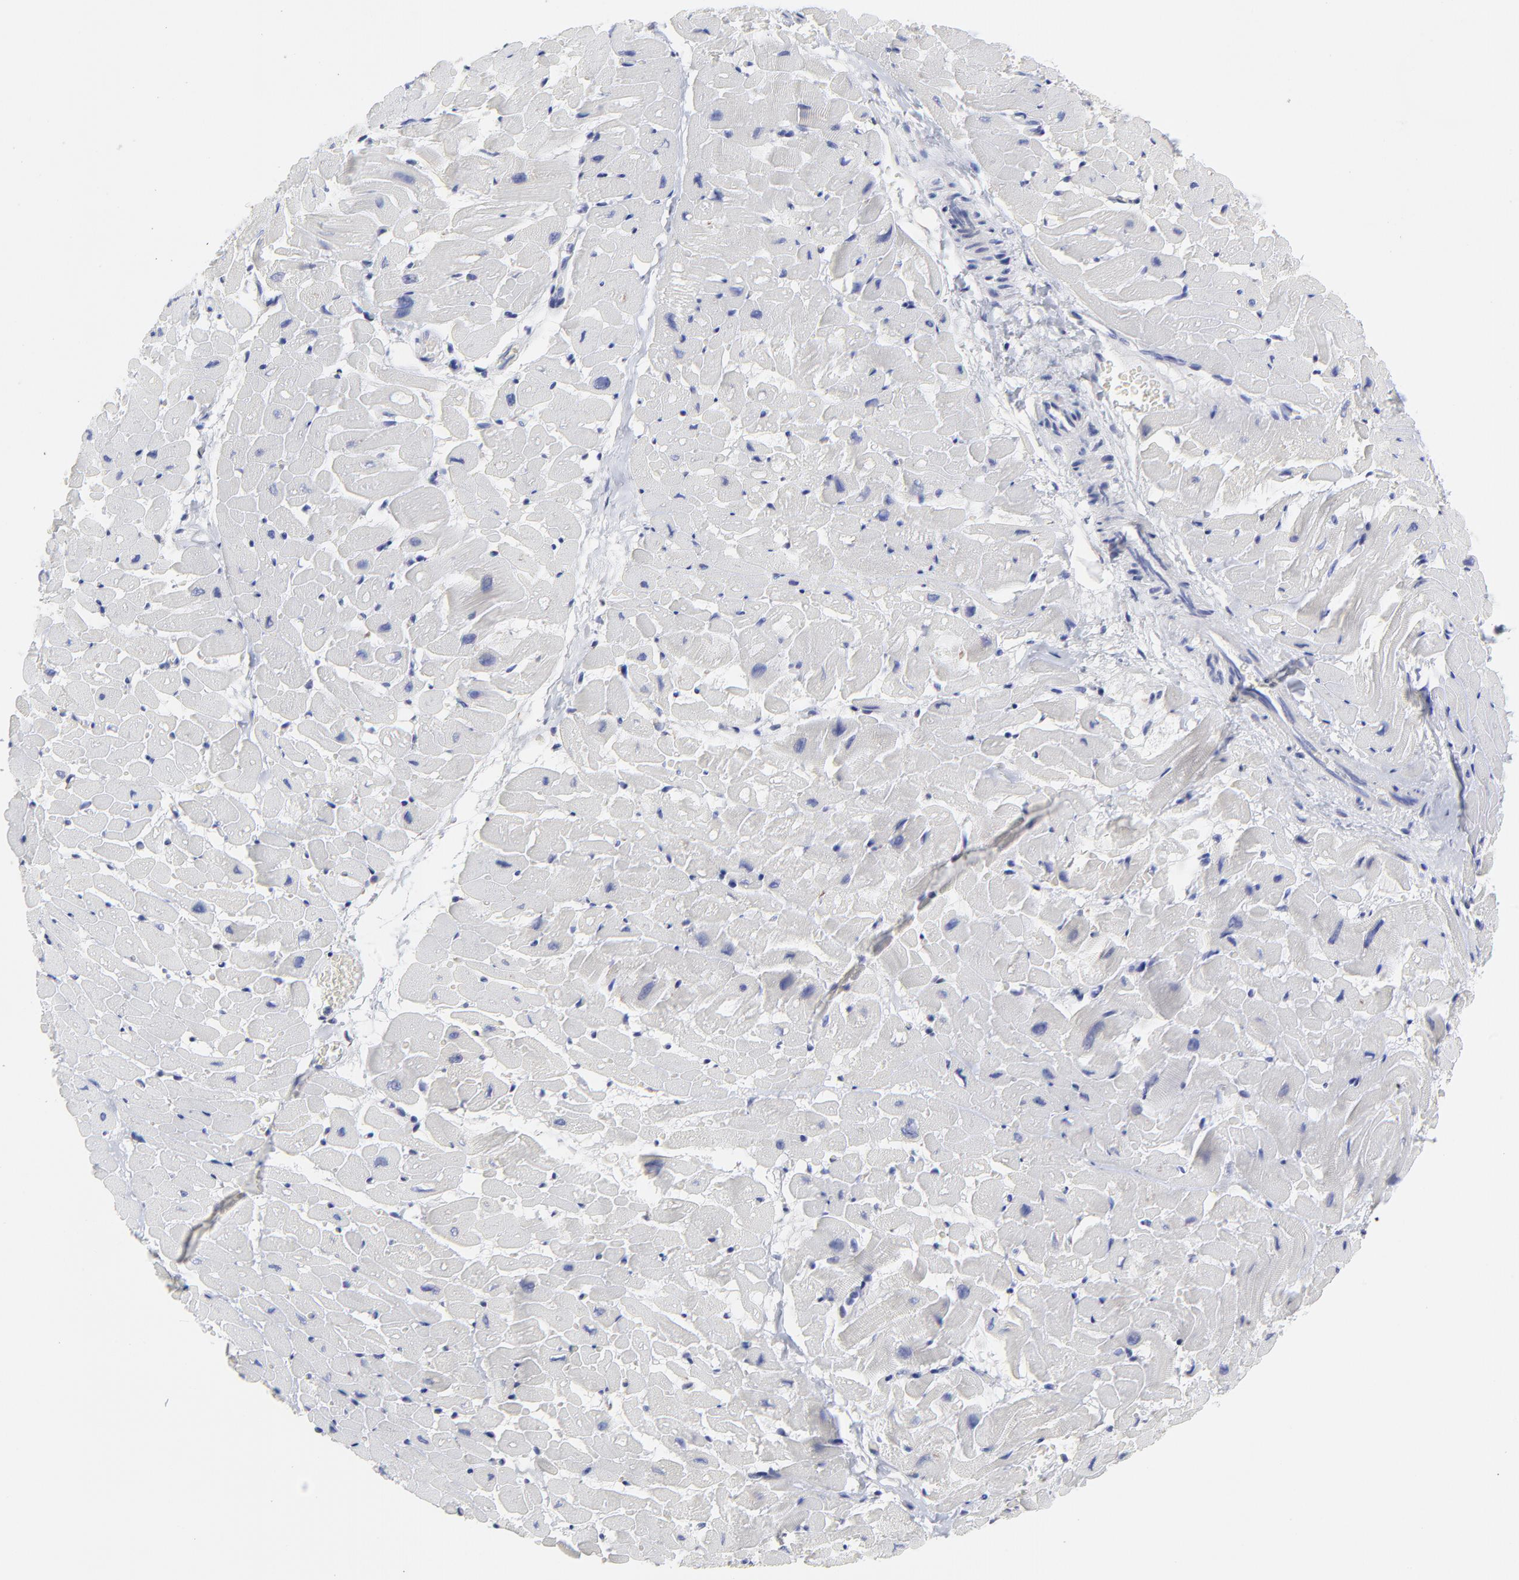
{"staining": {"intensity": "negative", "quantity": "none", "location": "none"}, "tissue": "heart muscle", "cell_type": "Cardiomyocytes", "image_type": "normal", "snomed": [{"axis": "morphology", "description": "Normal tissue, NOS"}, {"axis": "topography", "description": "Heart"}], "caption": "Immunohistochemistry (IHC) photomicrograph of unremarkable heart muscle: heart muscle stained with DAB demonstrates no significant protein expression in cardiomyocytes. (DAB (3,3'-diaminobenzidine) immunohistochemistry (IHC), high magnification).", "gene": "DUSP9", "patient": {"sex": "male", "age": 45}}